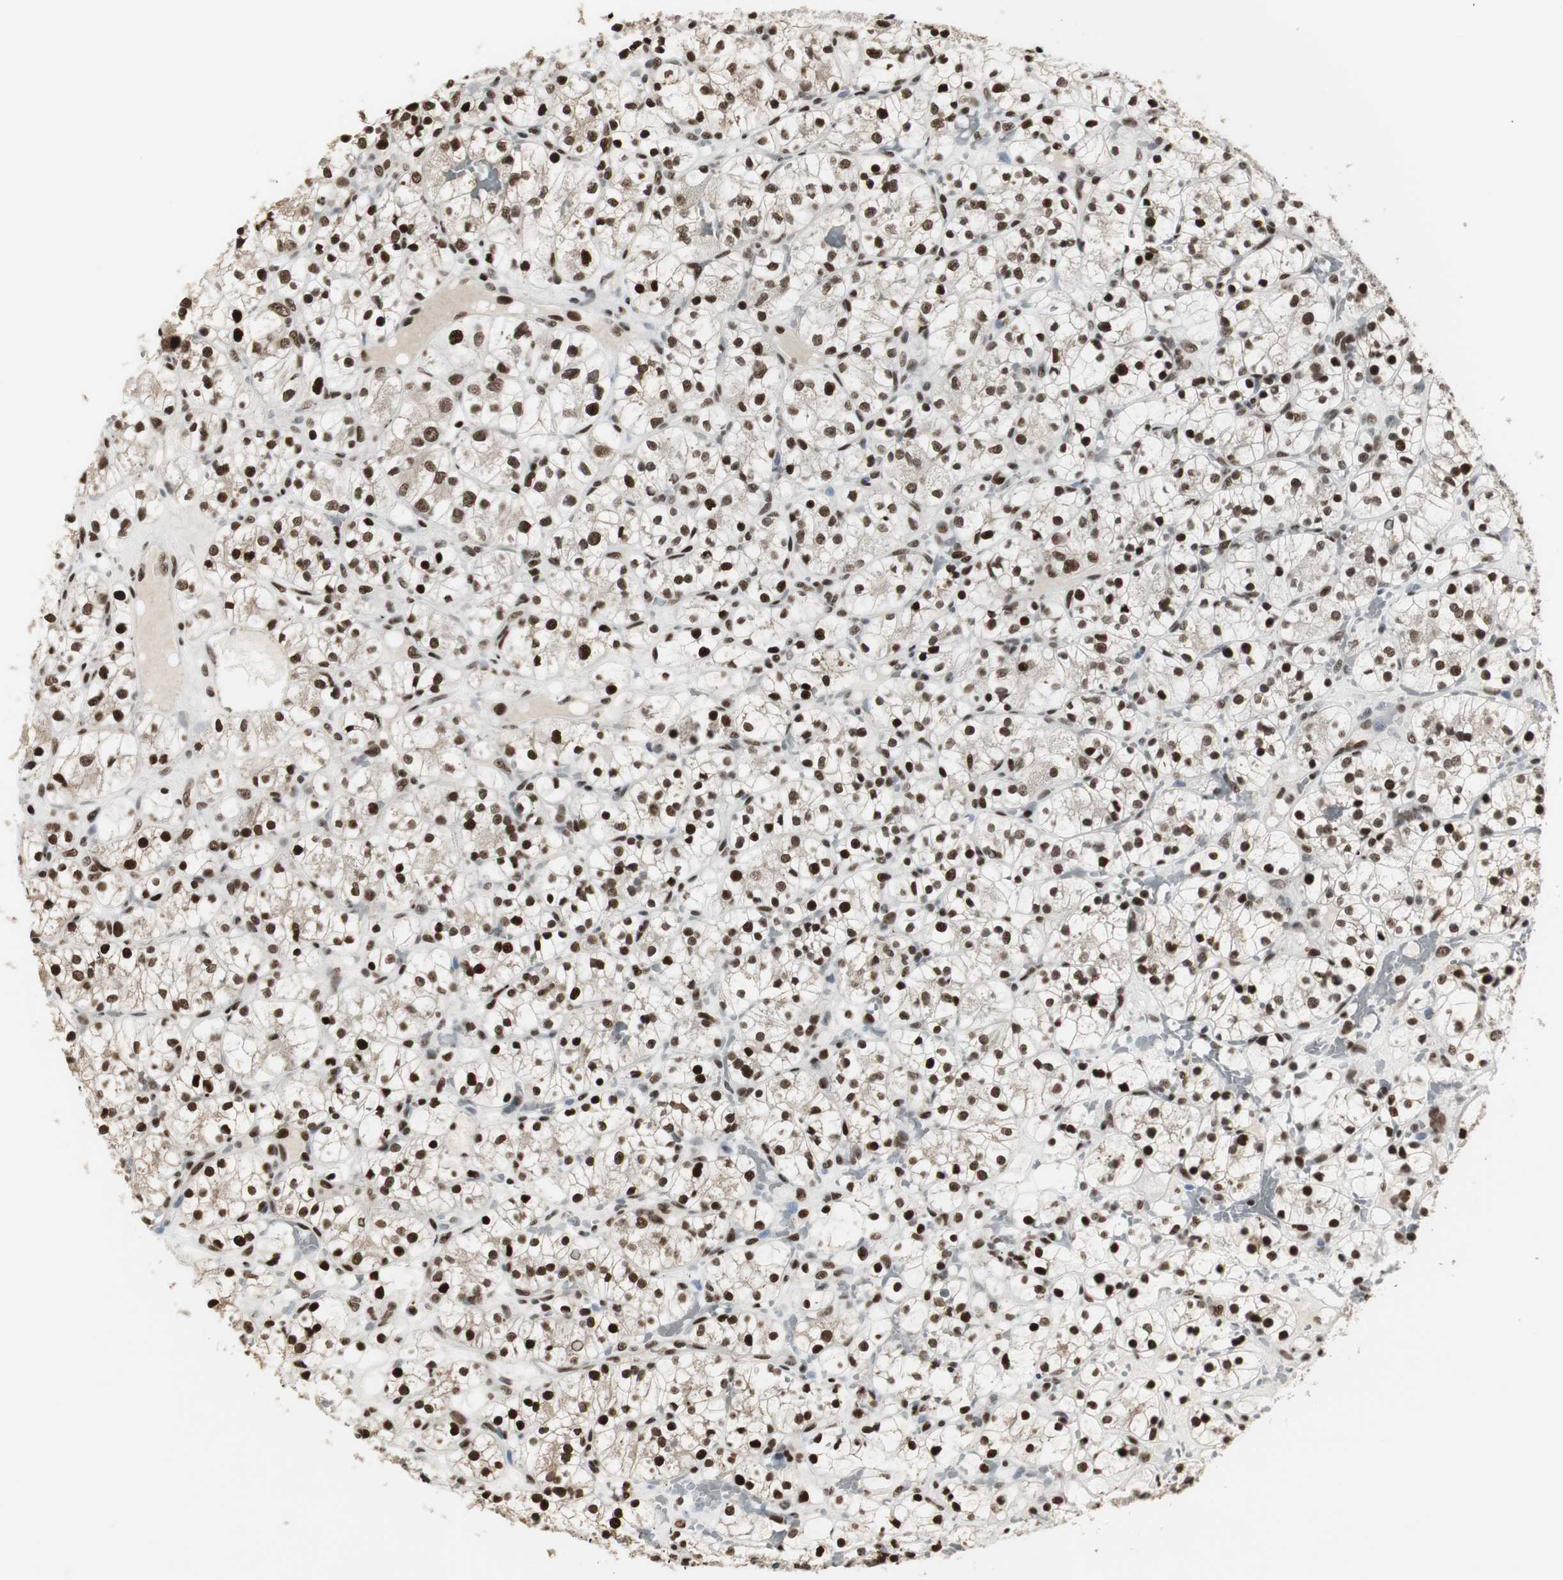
{"staining": {"intensity": "strong", "quantity": ">75%", "location": "nuclear"}, "tissue": "renal cancer", "cell_type": "Tumor cells", "image_type": "cancer", "snomed": [{"axis": "morphology", "description": "Adenocarcinoma, NOS"}, {"axis": "topography", "description": "Kidney"}], "caption": "DAB immunohistochemical staining of human renal adenocarcinoma demonstrates strong nuclear protein positivity in approximately >75% of tumor cells.", "gene": "PARN", "patient": {"sex": "female", "age": 60}}